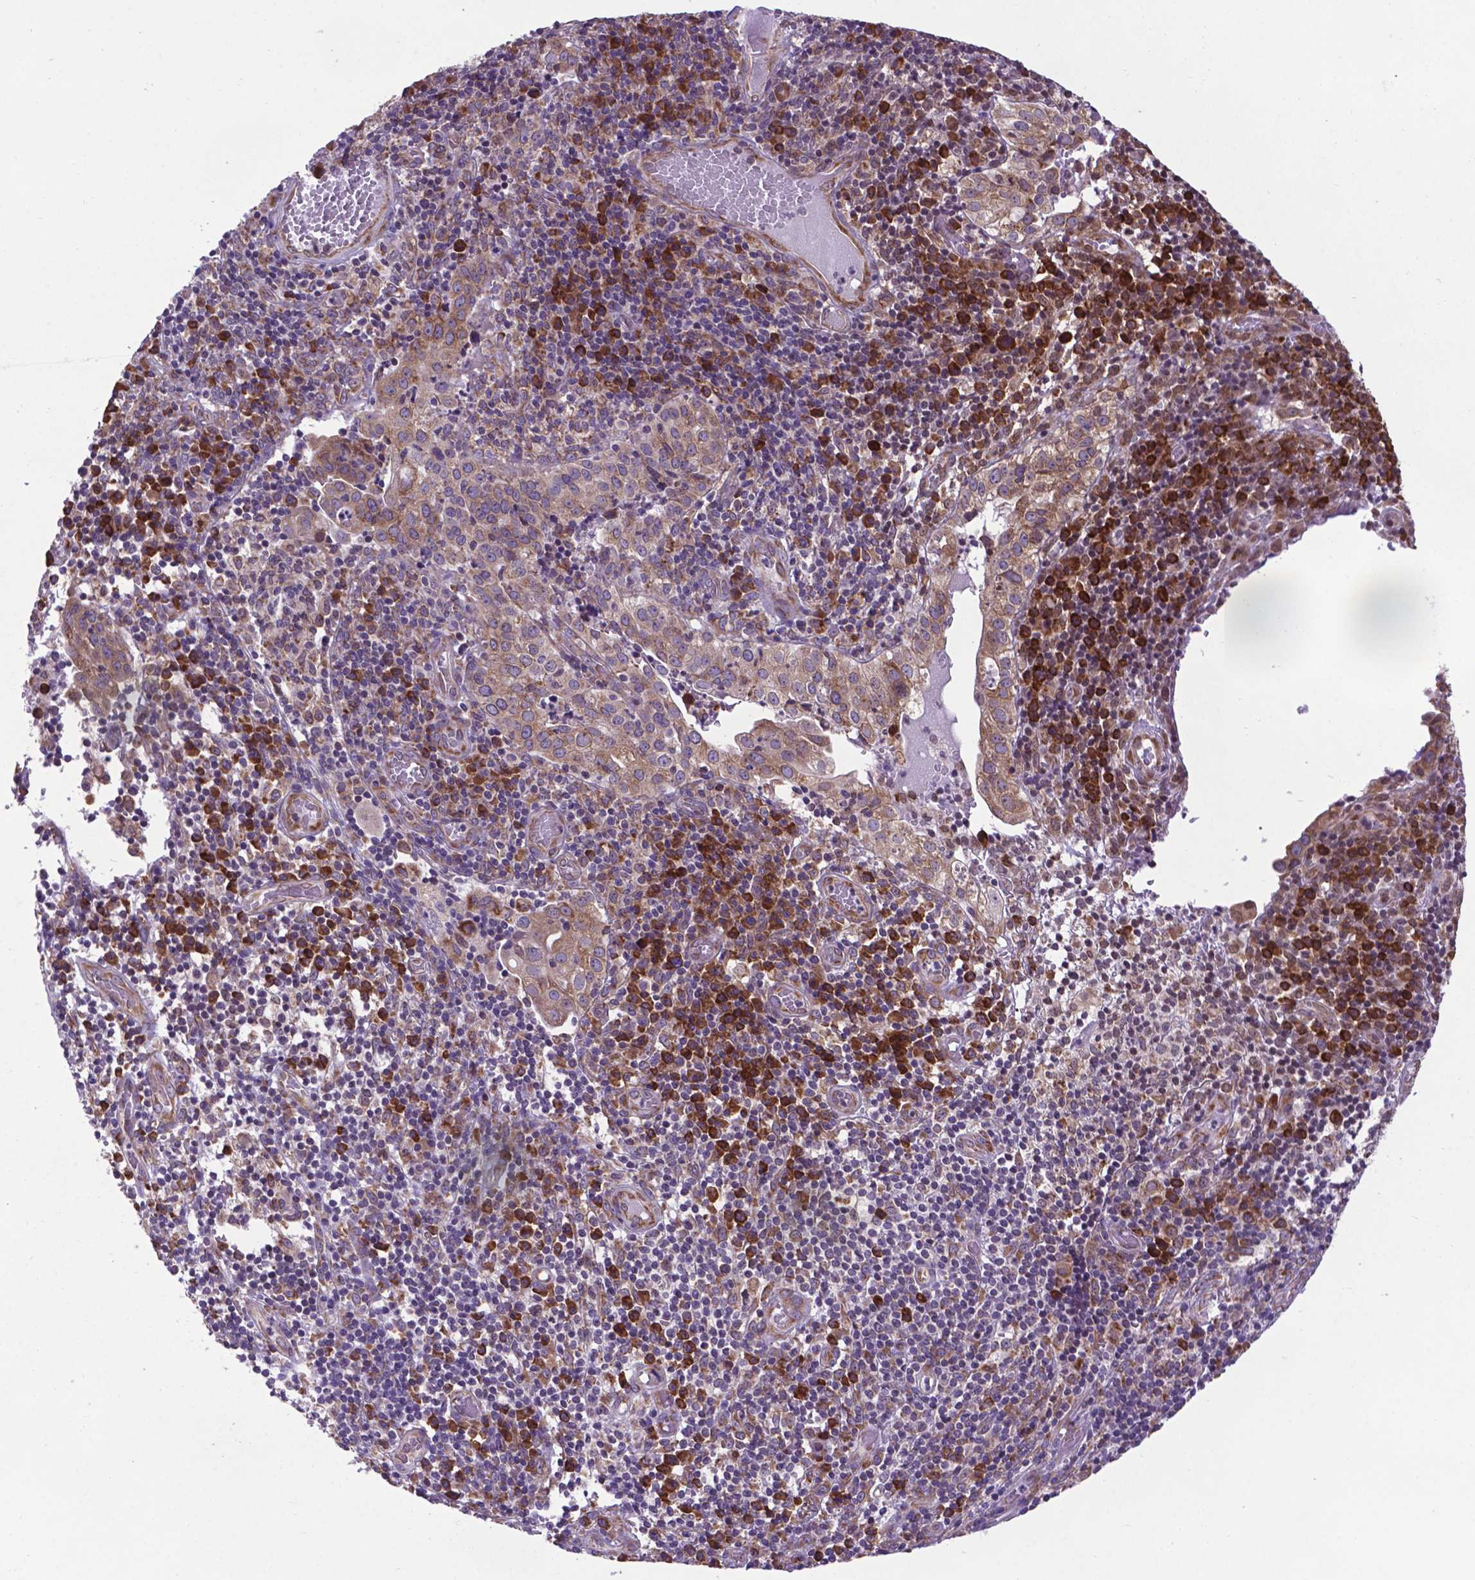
{"staining": {"intensity": "weak", "quantity": ">75%", "location": "cytoplasmic/membranous"}, "tissue": "cervical cancer", "cell_type": "Tumor cells", "image_type": "cancer", "snomed": [{"axis": "morphology", "description": "Squamous cell carcinoma, NOS"}, {"axis": "topography", "description": "Cervix"}], "caption": "Protein expression analysis of cervical squamous cell carcinoma exhibits weak cytoplasmic/membranous positivity in about >75% of tumor cells.", "gene": "WDR83OS", "patient": {"sex": "female", "age": 39}}